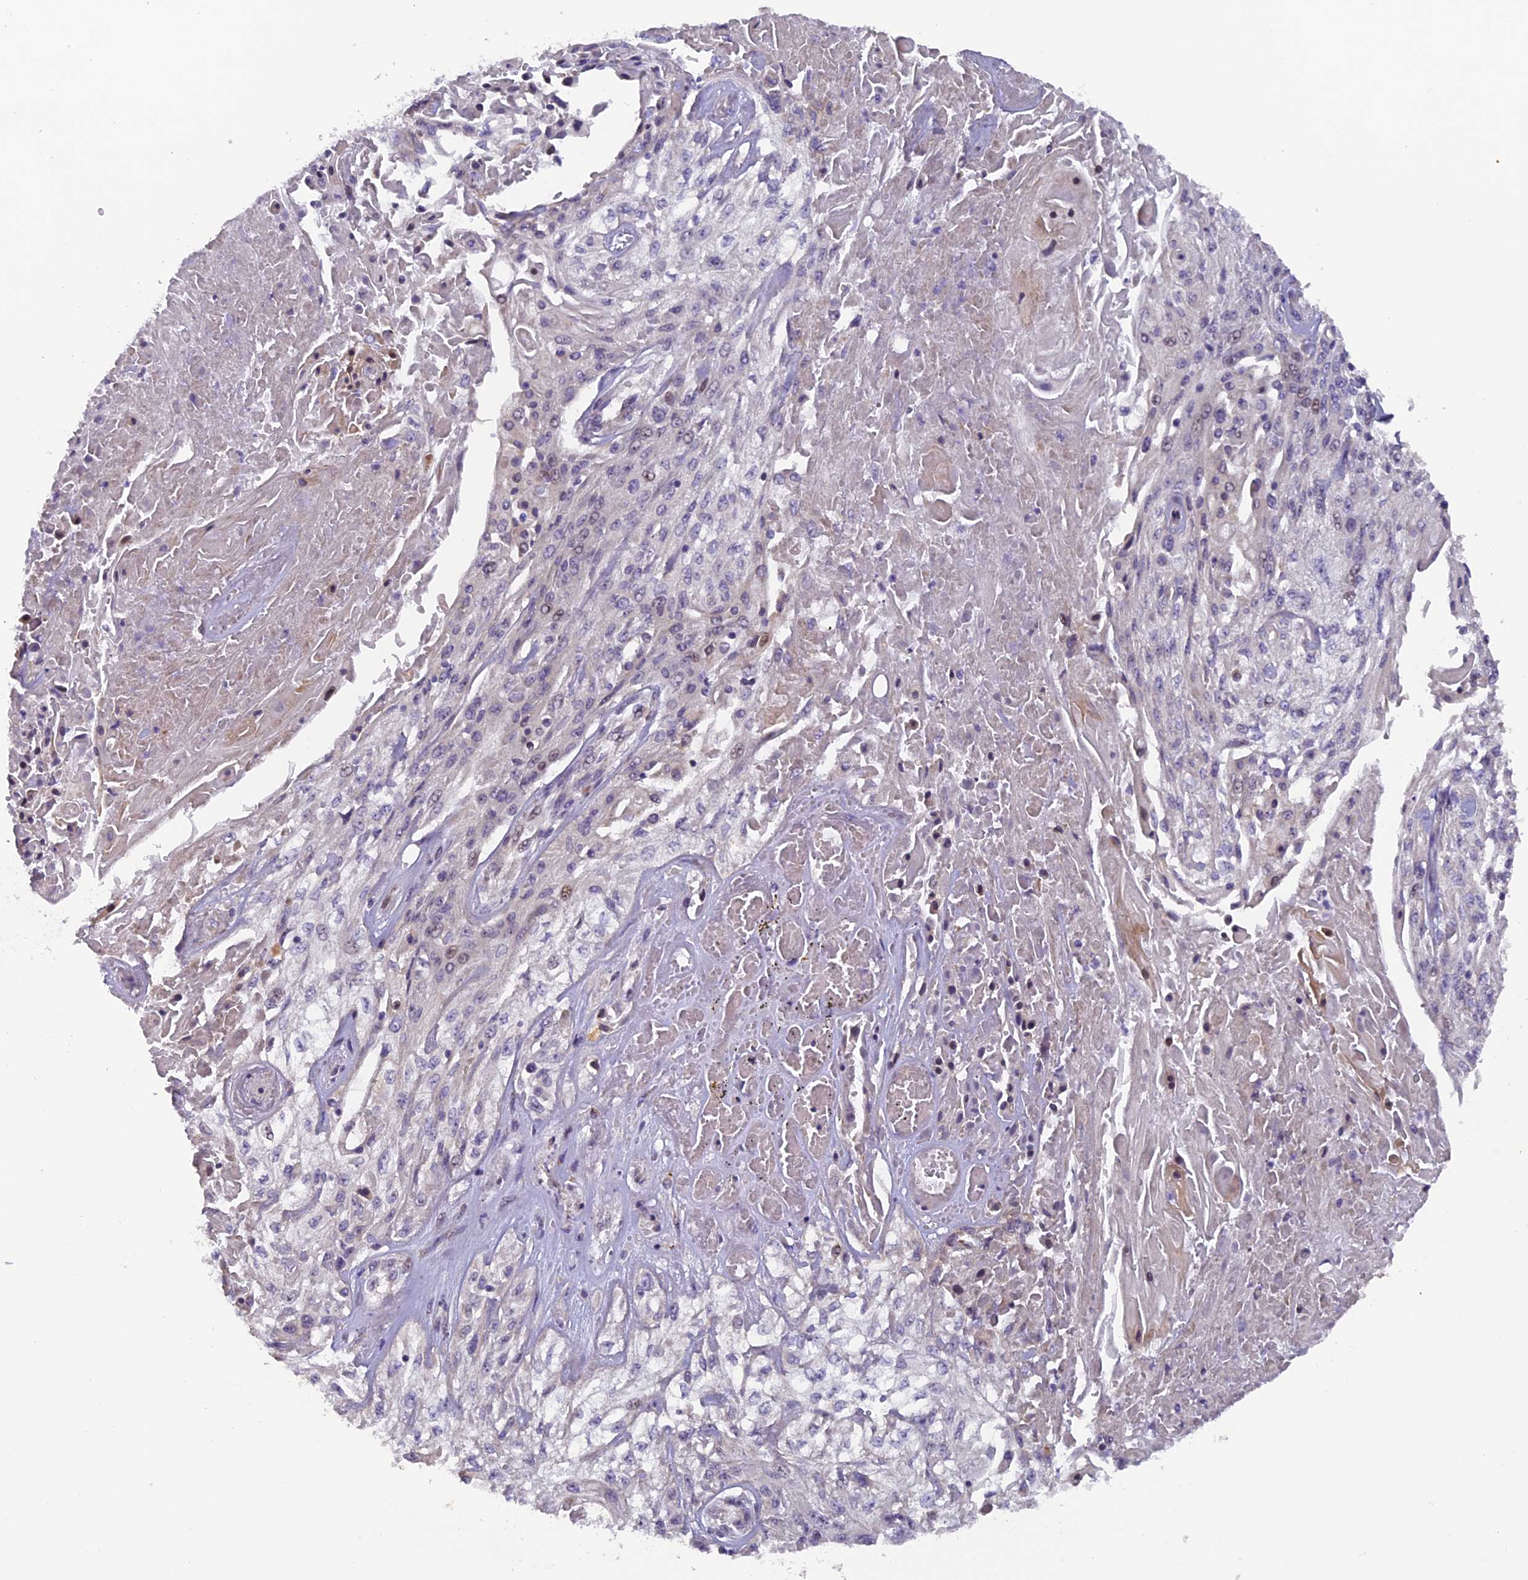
{"staining": {"intensity": "moderate", "quantity": "<25%", "location": "nuclear"}, "tissue": "skin cancer", "cell_type": "Tumor cells", "image_type": "cancer", "snomed": [{"axis": "morphology", "description": "Squamous cell carcinoma, NOS"}, {"axis": "morphology", "description": "Squamous cell carcinoma, metastatic, NOS"}, {"axis": "topography", "description": "Skin"}, {"axis": "topography", "description": "Lymph node"}], "caption": "Skin cancer tissue shows moderate nuclear expression in approximately <25% of tumor cells", "gene": "RAB28", "patient": {"sex": "male", "age": 75}}